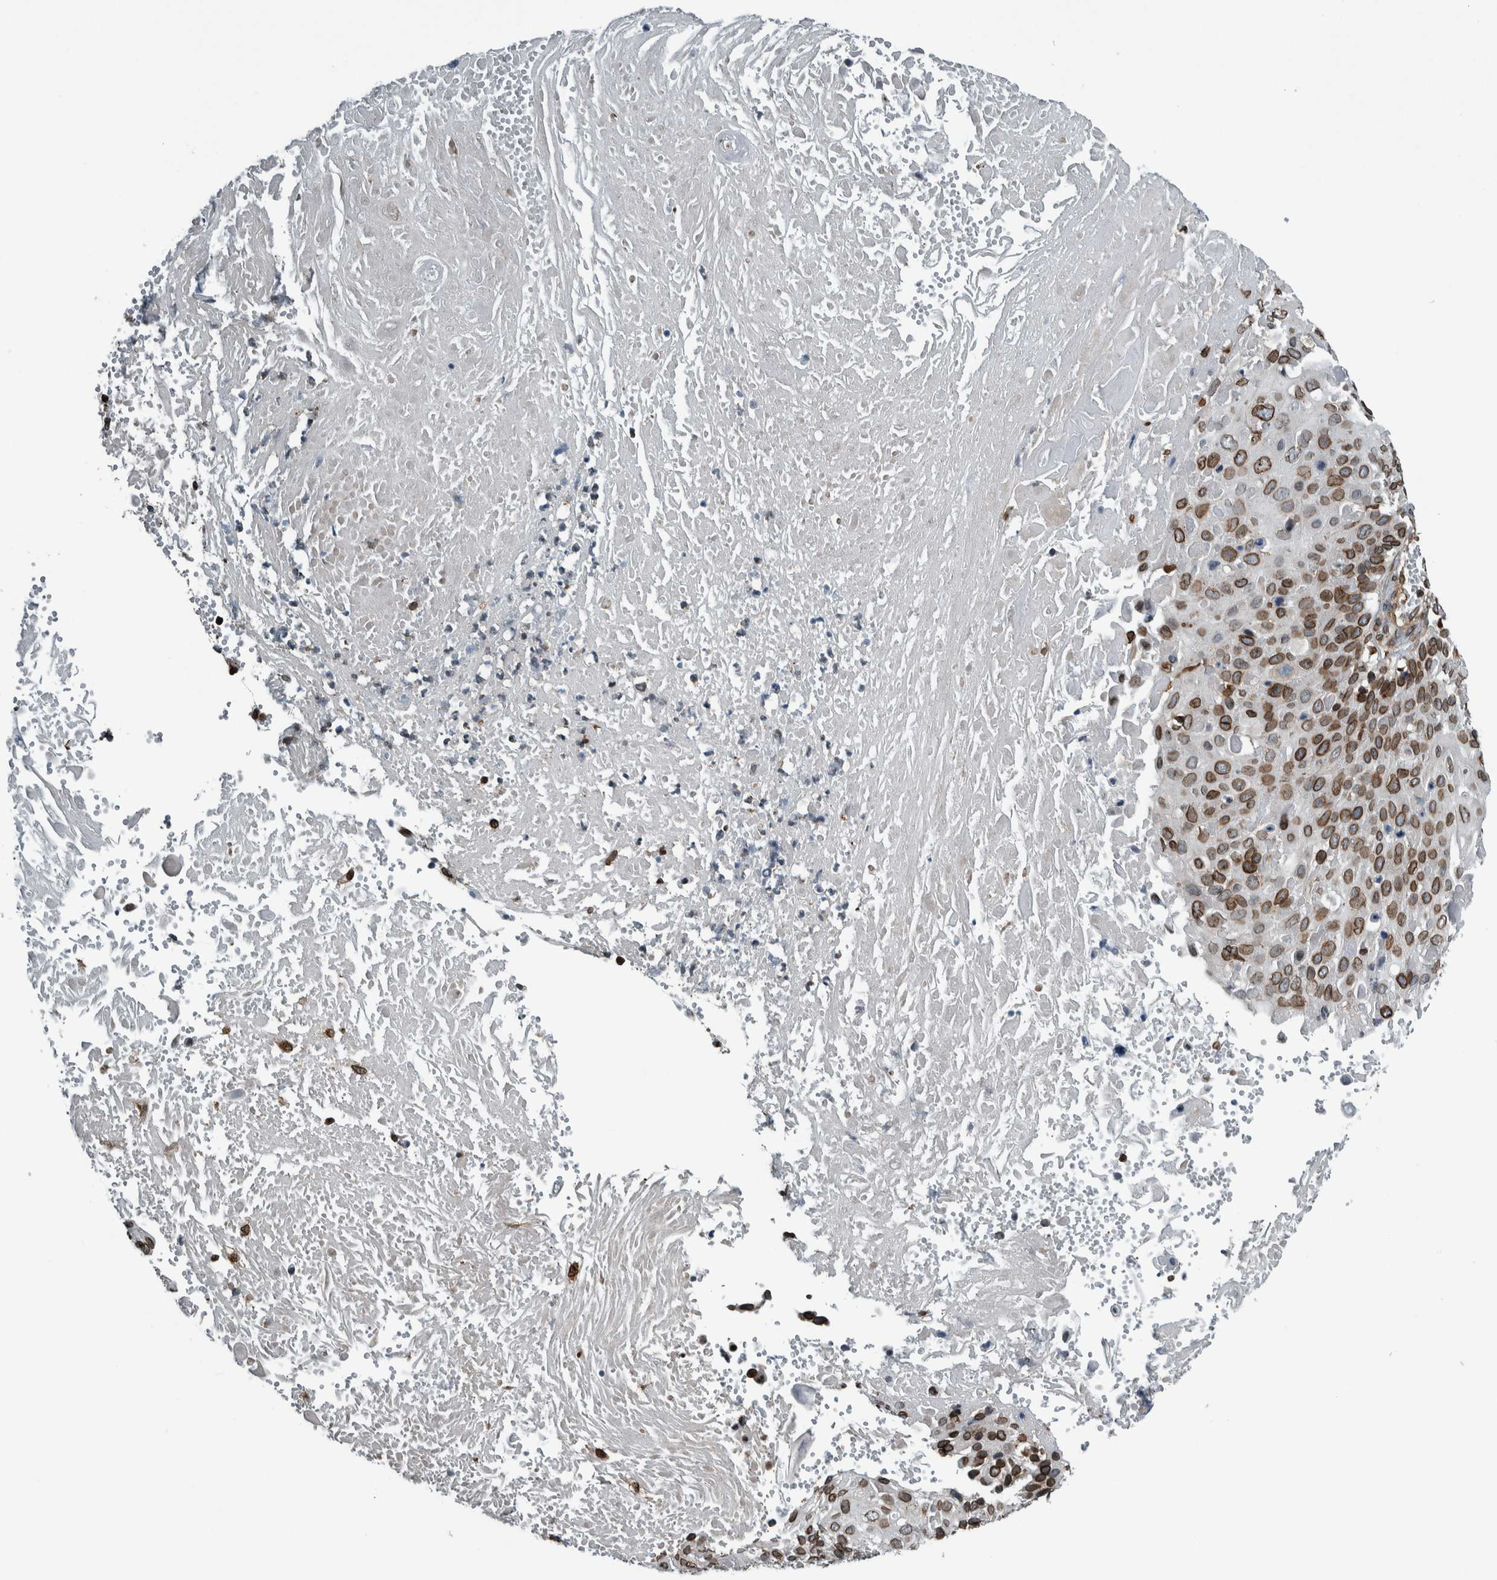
{"staining": {"intensity": "moderate", "quantity": ">75%", "location": "cytoplasmic/membranous,nuclear"}, "tissue": "cervical cancer", "cell_type": "Tumor cells", "image_type": "cancer", "snomed": [{"axis": "morphology", "description": "Squamous cell carcinoma, NOS"}, {"axis": "topography", "description": "Cervix"}], "caption": "This is a micrograph of immunohistochemistry staining of squamous cell carcinoma (cervical), which shows moderate positivity in the cytoplasmic/membranous and nuclear of tumor cells.", "gene": "FAM135B", "patient": {"sex": "female", "age": 74}}